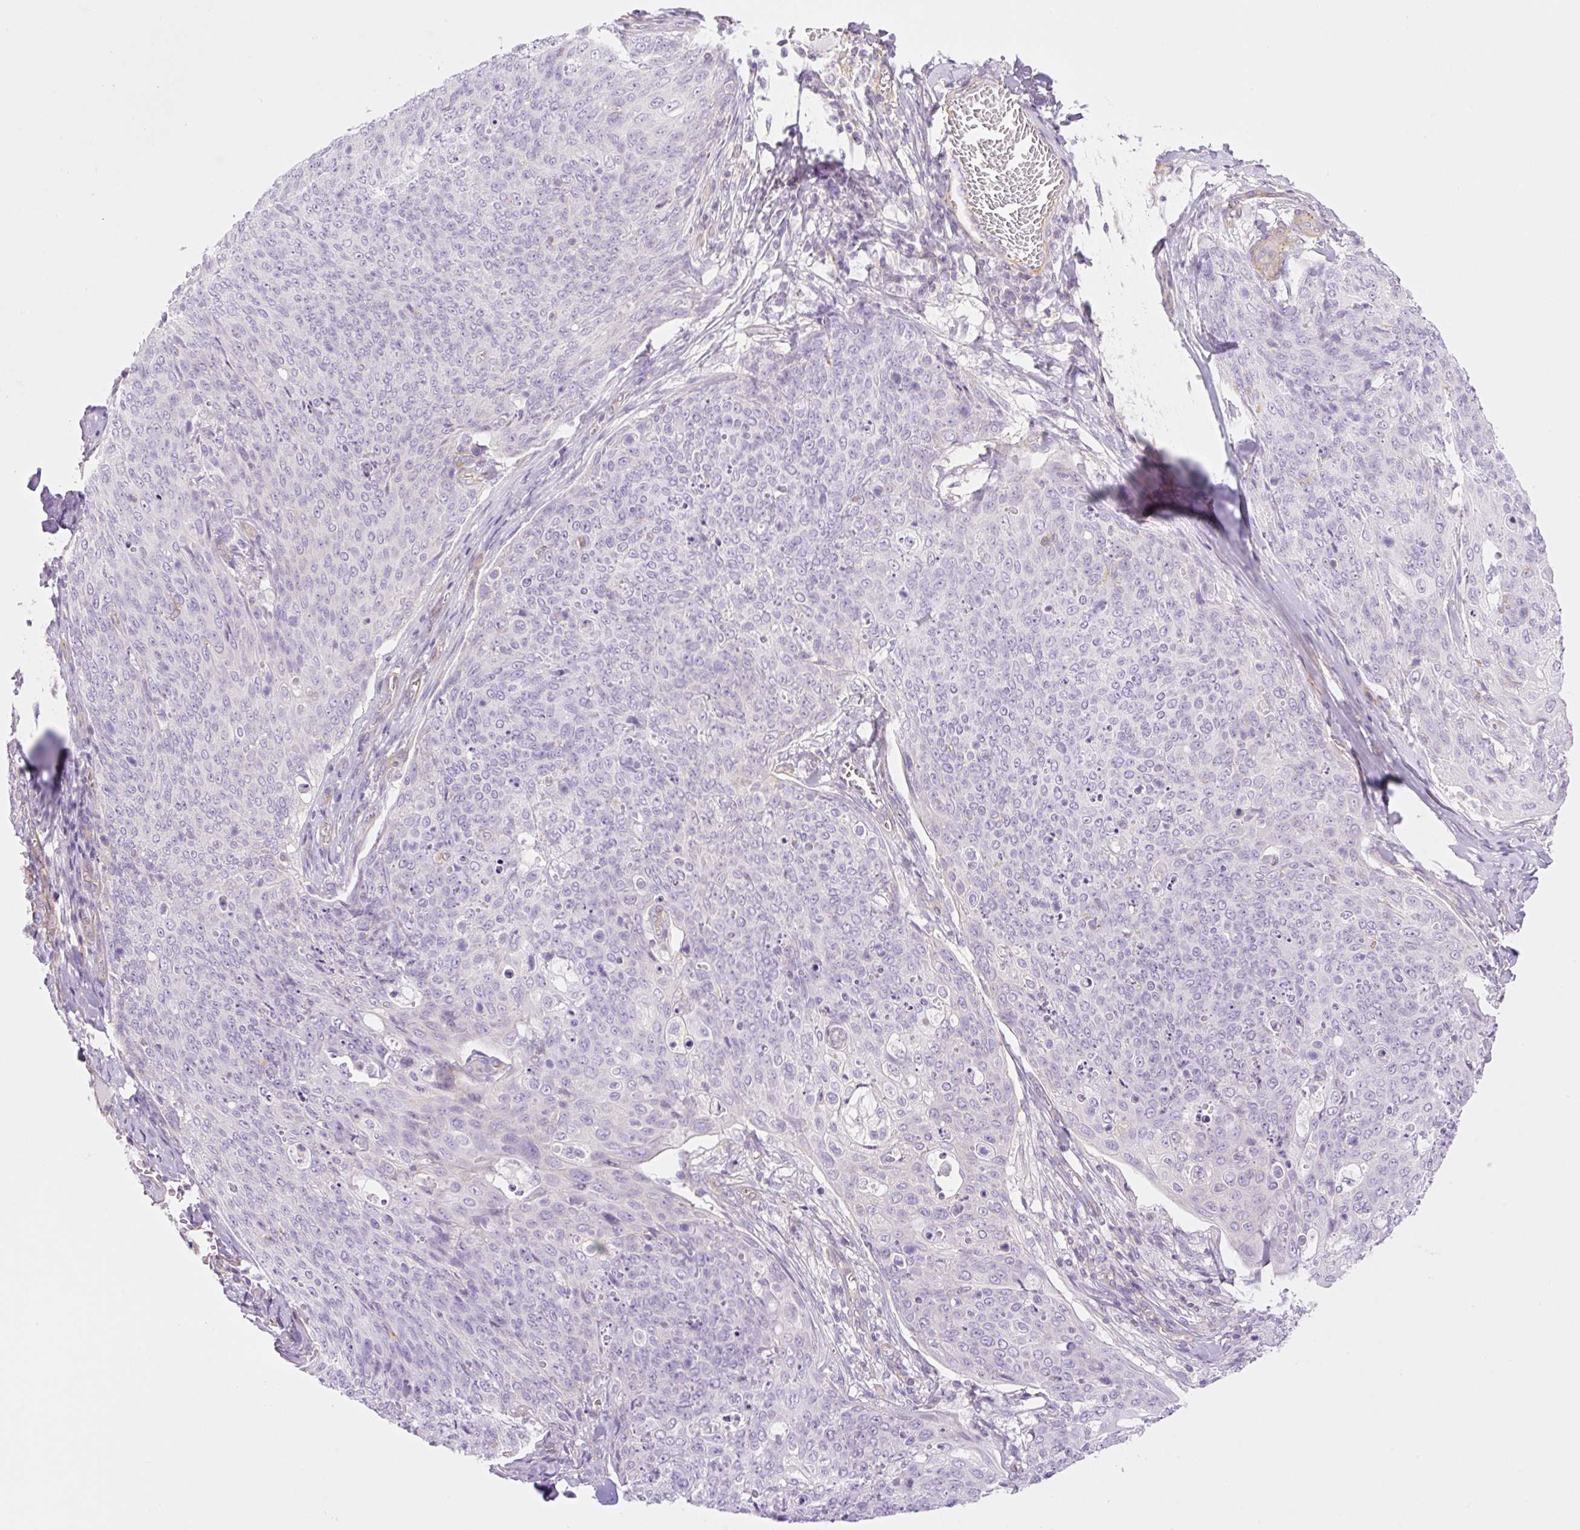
{"staining": {"intensity": "negative", "quantity": "none", "location": "none"}, "tissue": "skin cancer", "cell_type": "Tumor cells", "image_type": "cancer", "snomed": [{"axis": "morphology", "description": "Squamous cell carcinoma, NOS"}, {"axis": "topography", "description": "Skin"}, {"axis": "topography", "description": "Vulva"}], "caption": "Tumor cells show no significant expression in squamous cell carcinoma (skin).", "gene": "EHD3", "patient": {"sex": "female", "age": 85}}